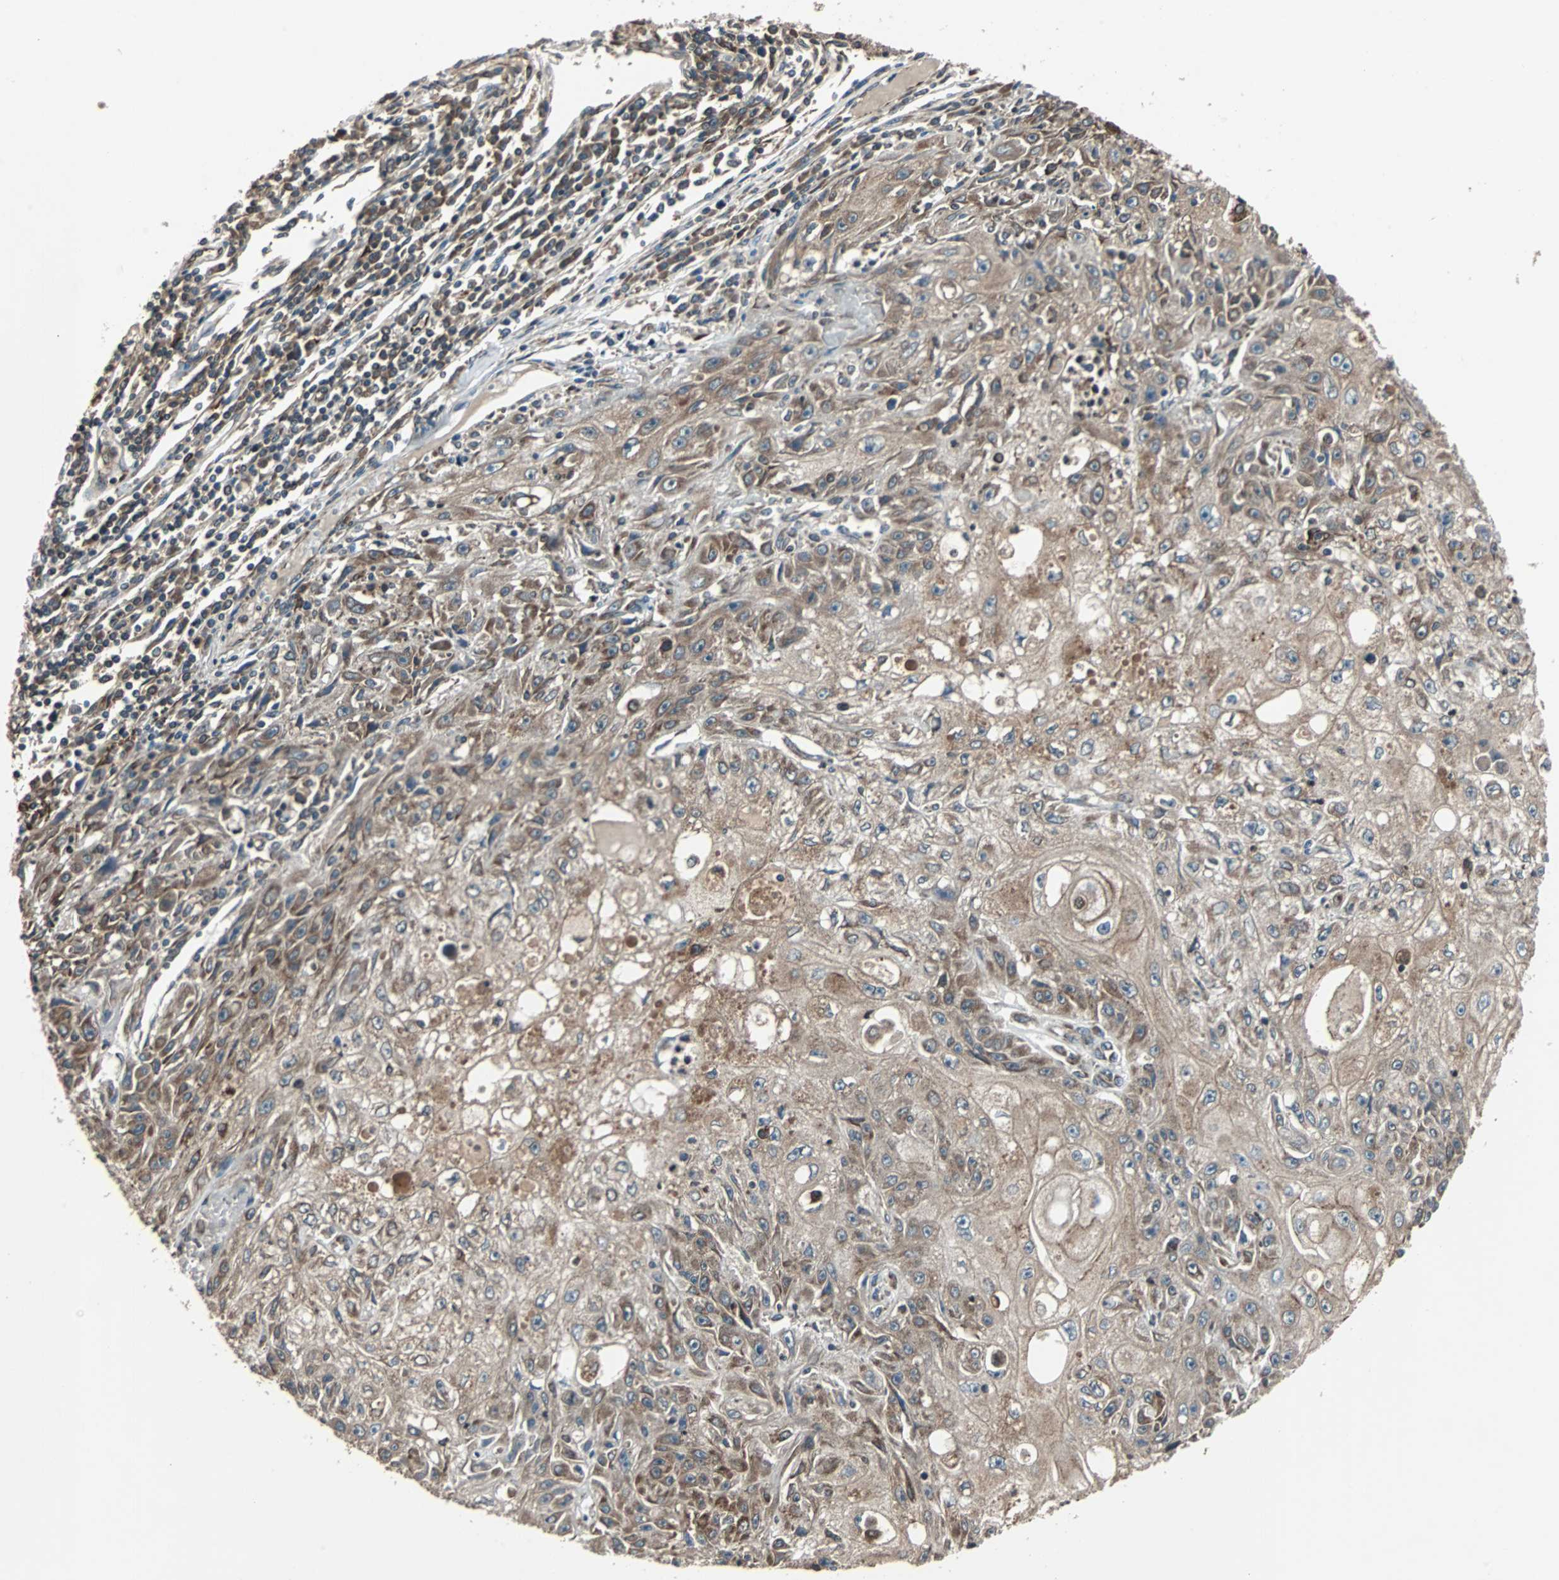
{"staining": {"intensity": "moderate", "quantity": ">75%", "location": "cytoplasmic/membranous"}, "tissue": "skin cancer", "cell_type": "Tumor cells", "image_type": "cancer", "snomed": [{"axis": "morphology", "description": "Squamous cell carcinoma, NOS"}, {"axis": "topography", "description": "Skin"}], "caption": "This image exhibits immunohistochemistry (IHC) staining of squamous cell carcinoma (skin), with medium moderate cytoplasmic/membranous expression in approximately >75% of tumor cells.", "gene": "RAB7A", "patient": {"sex": "male", "age": 75}}